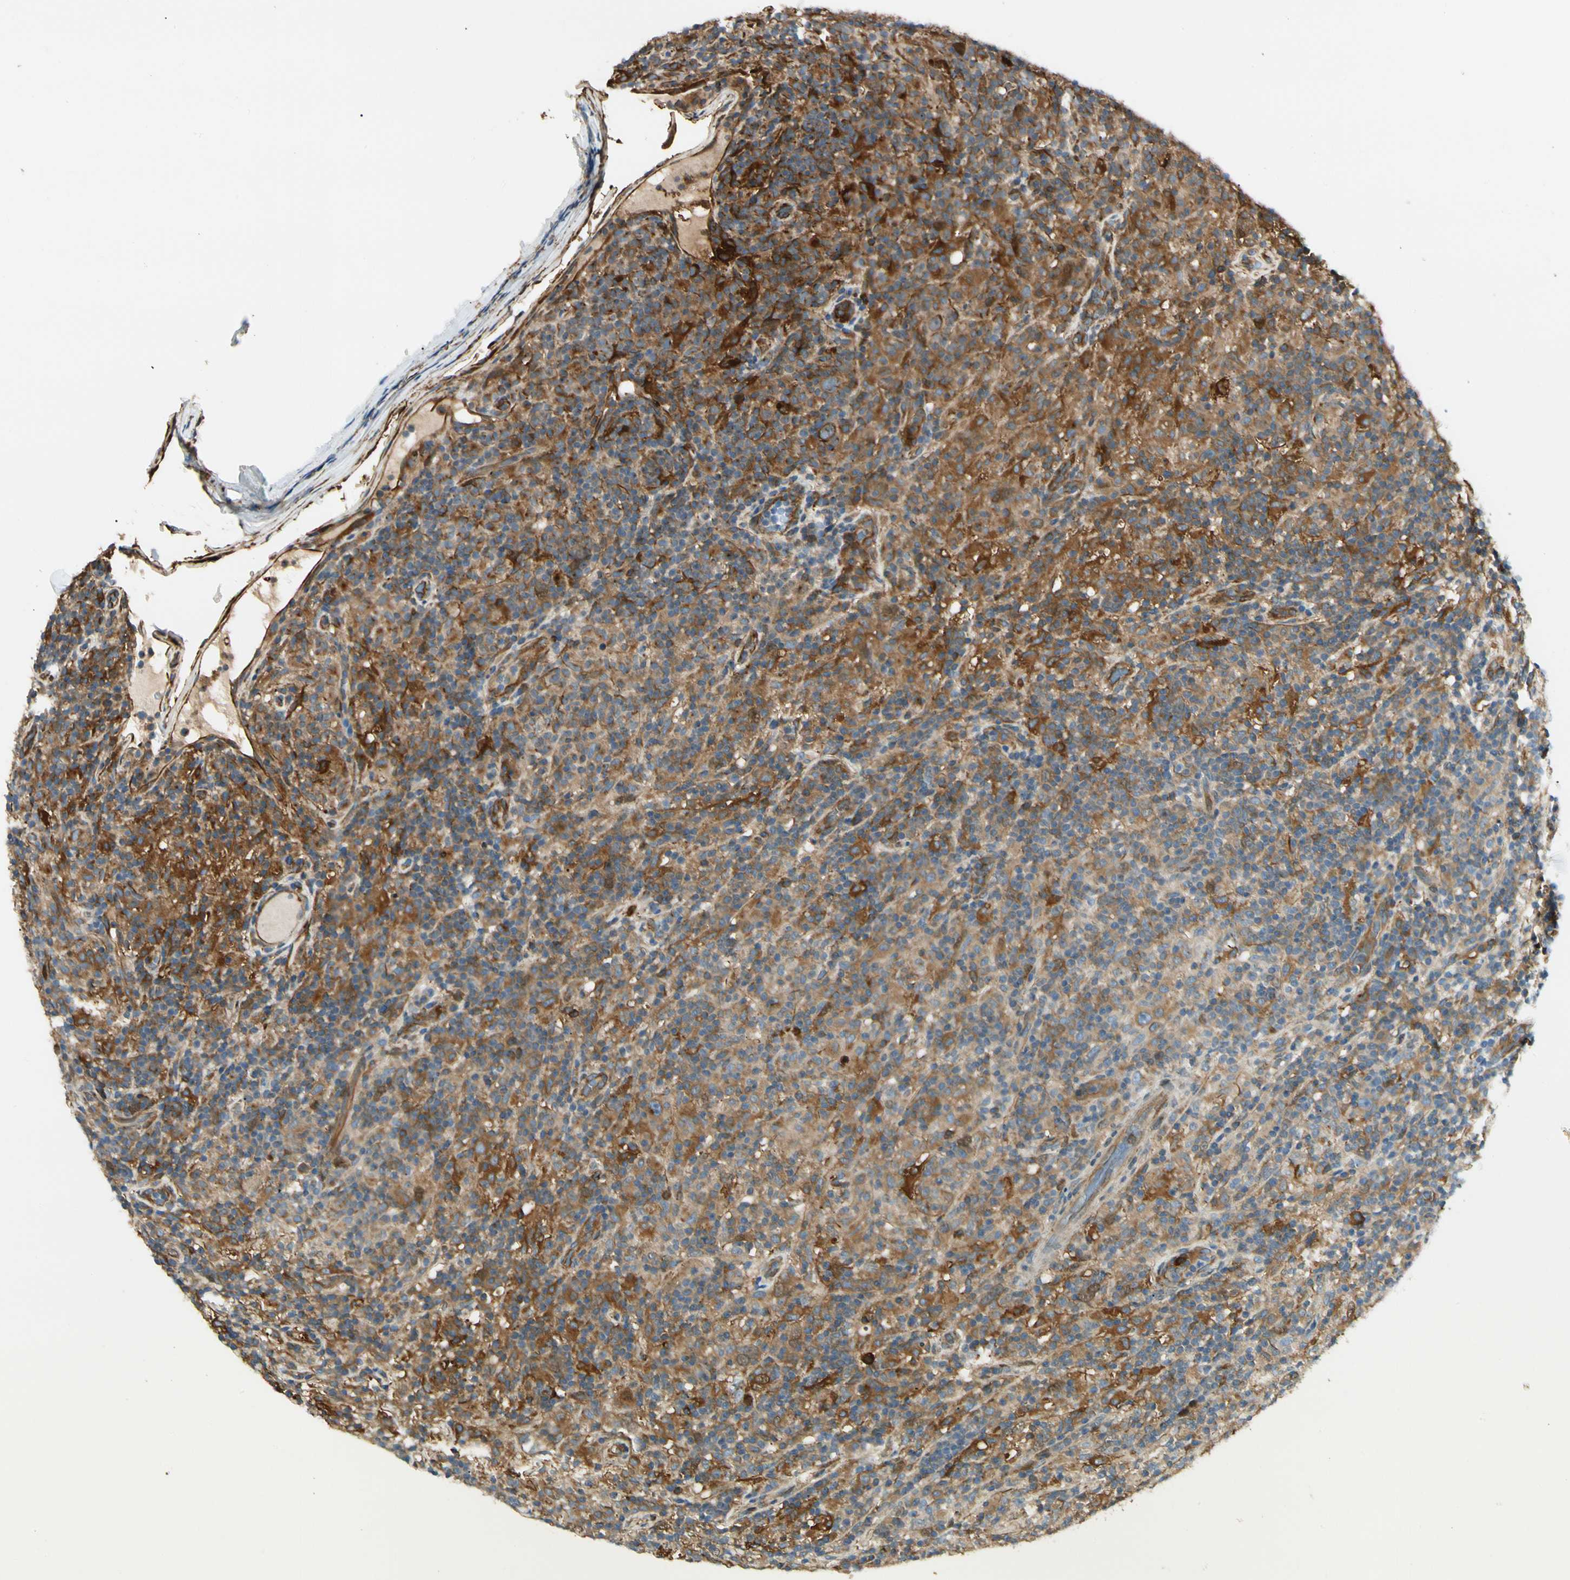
{"staining": {"intensity": "strong", "quantity": ">75%", "location": "cytoplasmic/membranous"}, "tissue": "lymphoma", "cell_type": "Tumor cells", "image_type": "cancer", "snomed": [{"axis": "morphology", "description": "Hodgkin's disease, NOS"}, {"axis": "topography", "description": "Lymph node"}], "caption": "Human lymphoma stained for a protein (brown) displays strong cytoplasmic/membranous positive expression in approximately >75% of tumor cells.", "gene": "FTH1", "patient": {"sex": "male", "age": 70}}